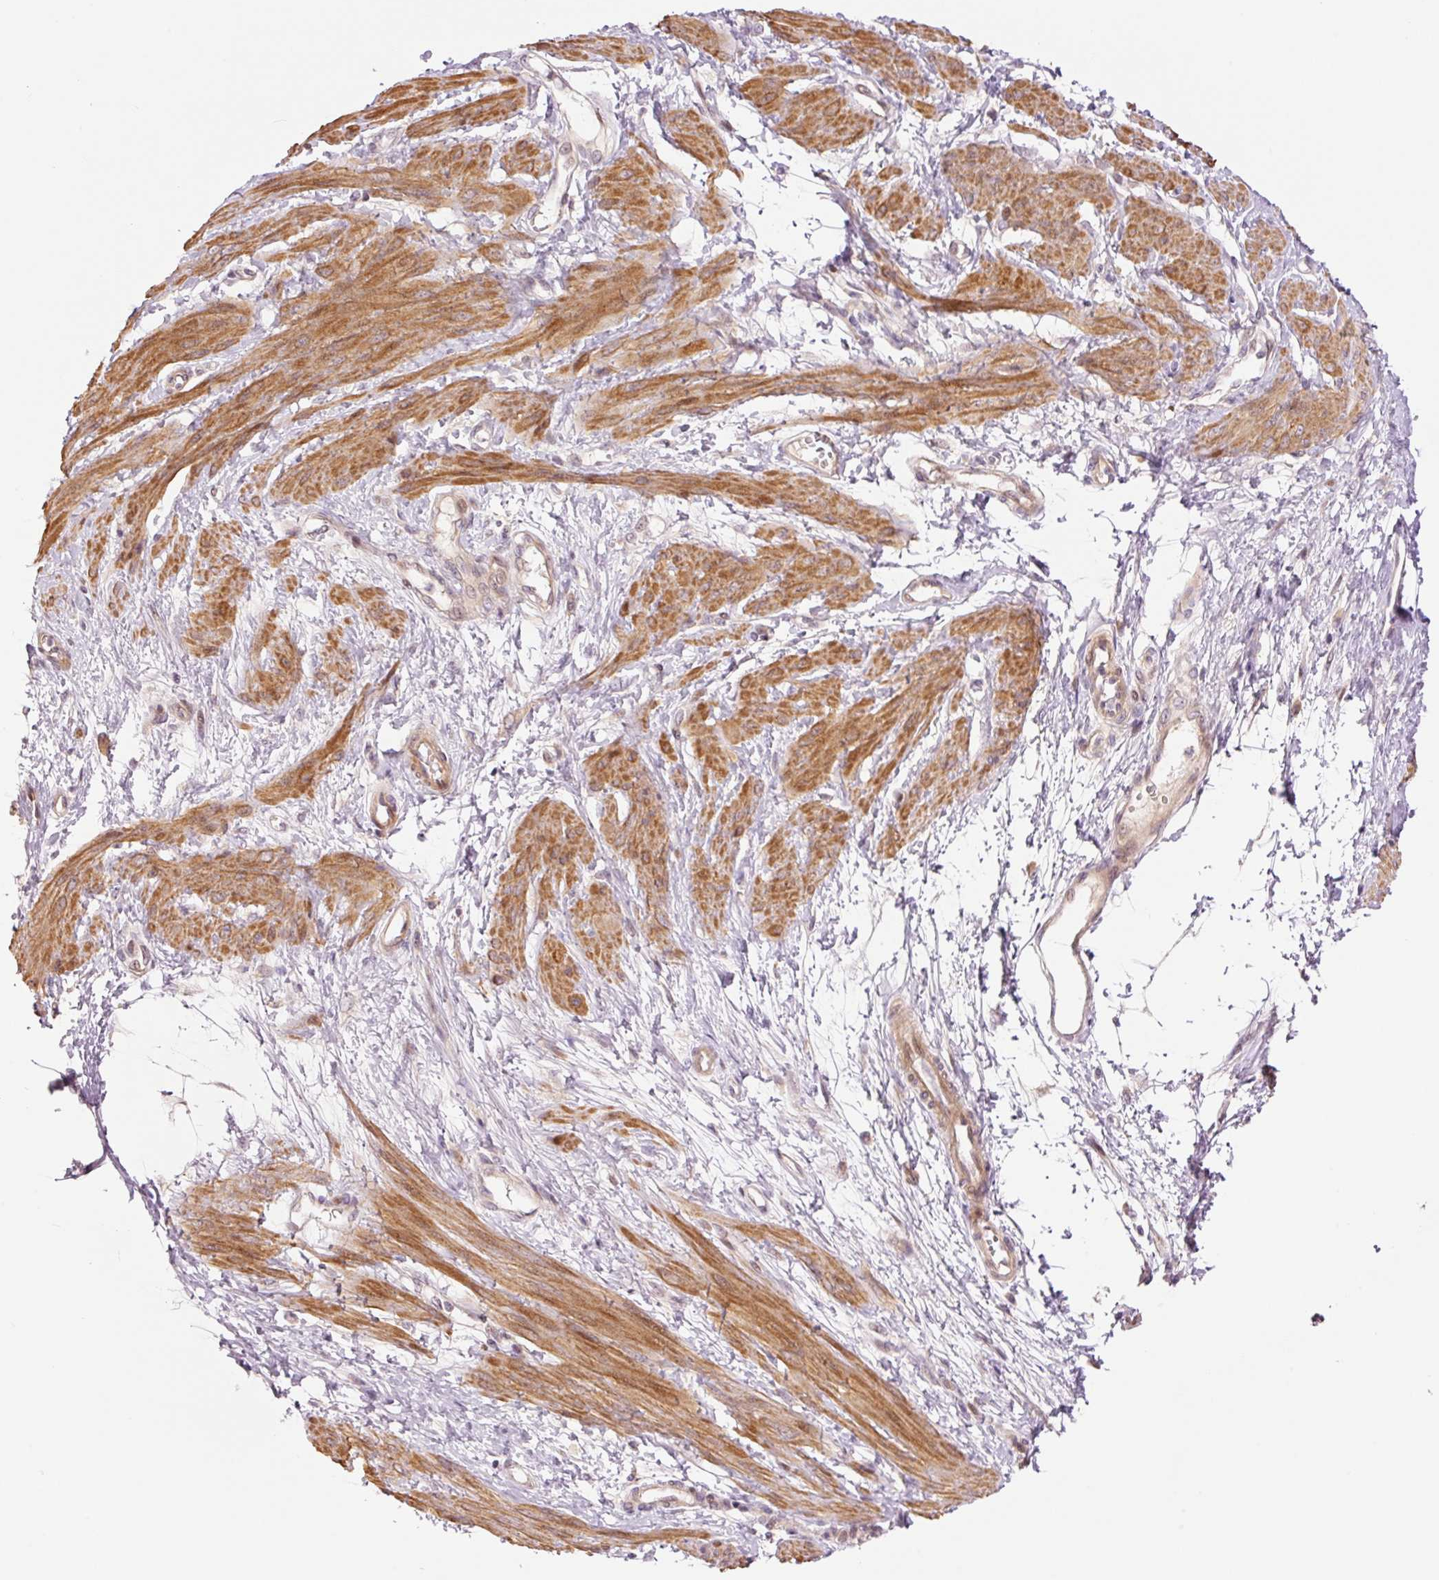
{"staining": {"intensity": "moderate", "quantity": ">75%", "location": "cytoplasmic/membranous"}, "tissue": "smooth muscle", "cell_type": "Smooth muscle cells", "image_type": "normal", "snomed": [{"axis": "morphology", "description": "Normal tissue, NOS"}, {"axis": "topography", "description": "Smooth muscle"}, {"axis": "topography", "description": "Uterus"}], "caption": "Immunohistochemical staining of benign human smooth muscle reveals medium levels of moderate cytoplasmic/membranous expression in approximately >75% of smooth muscle cells. (Brightfield microscopy of DAB IHC at high magnification).", "gene": "SLC29A3", "patient": {"sex": "female", "age": 39}}